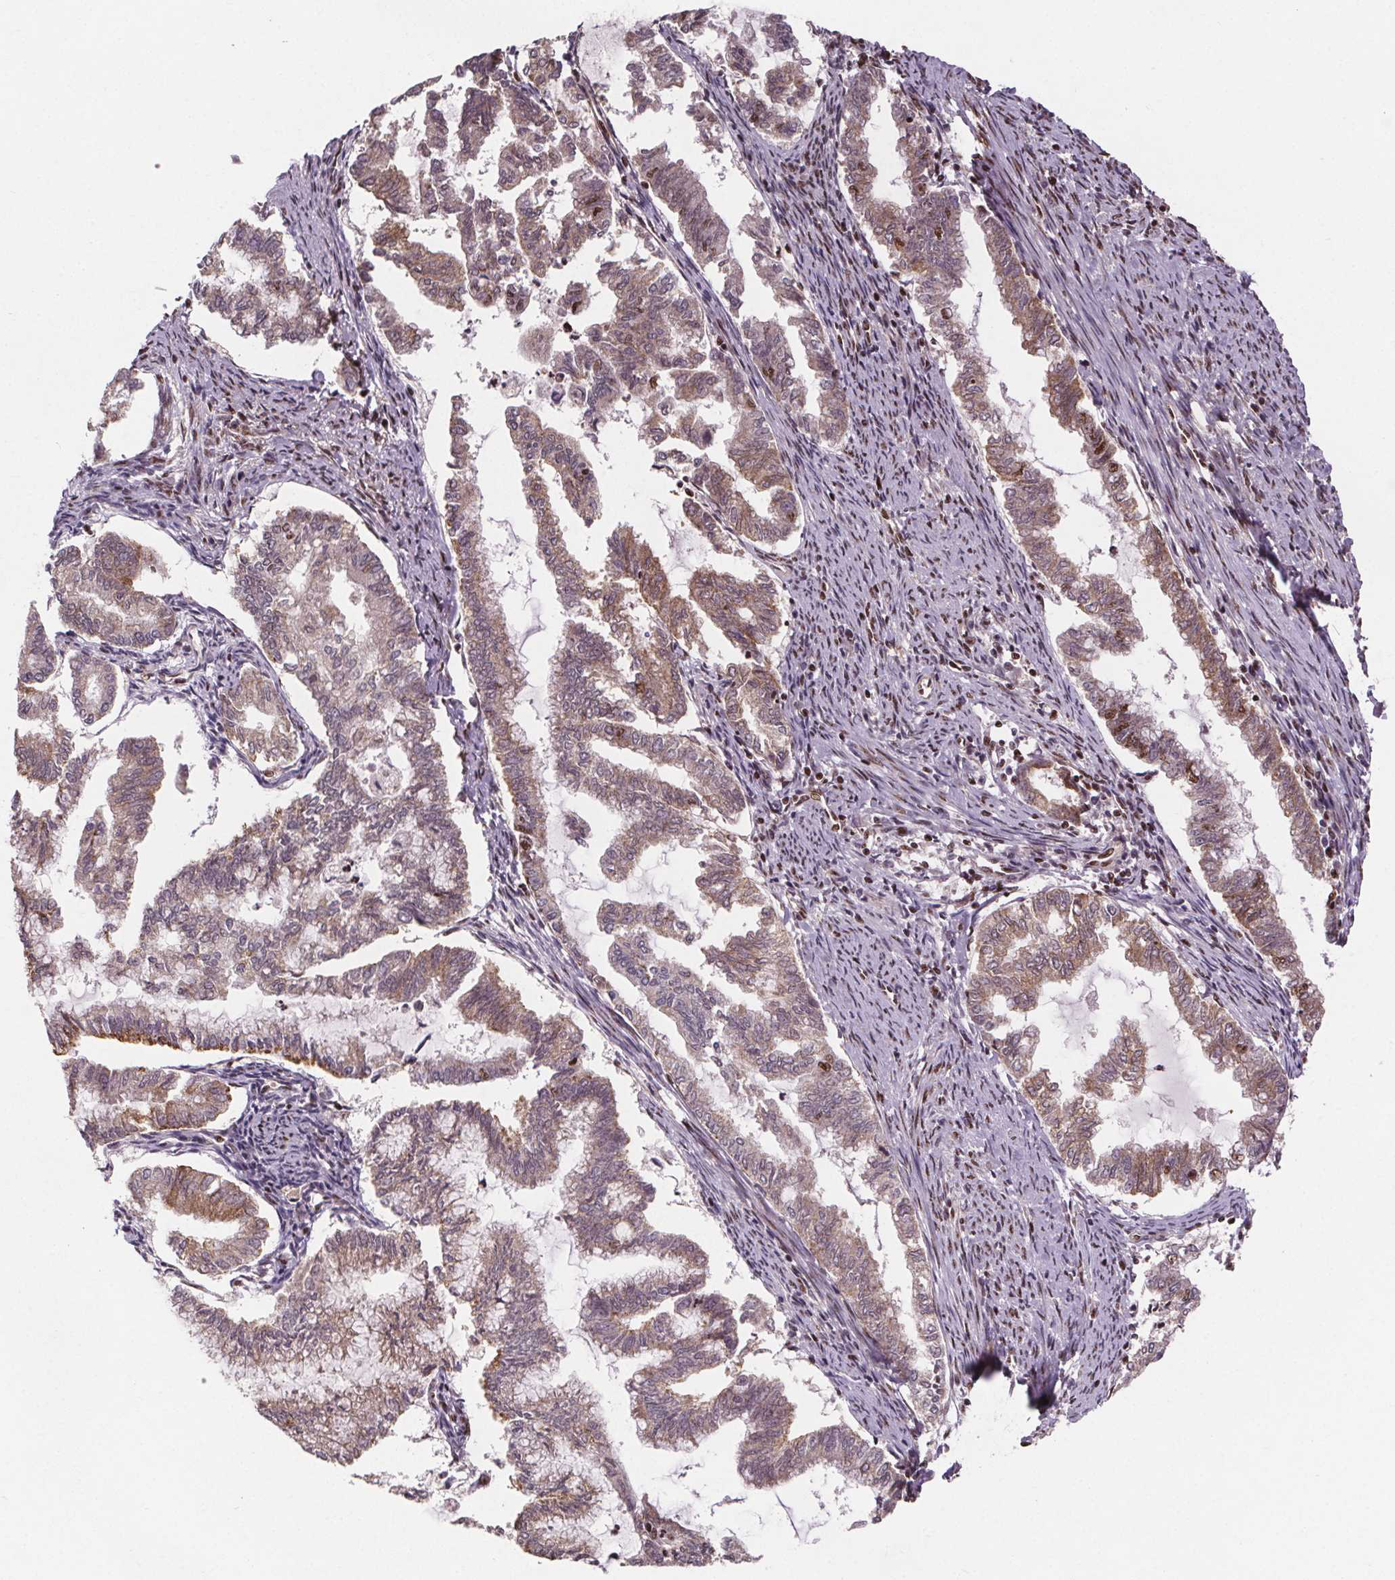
{"staining": {"intensity": "weak", "quantity": ">75%", "location": "cytoplasmic/membranous"}, "tissue": "endometrial cancer", "cell_type": "Tumor cells", "image_type": "cancer", "snomed": [{"axis": "morphology", "description": "Adenocarcinoma, NOS"}, {"axis": "topography", "description": "Endometrium"}], "caption": "IHC of endometrial adenocarcinoma reveals low levels of weak cytoplasmic/membranous expression in about >75% of tumor cells.", "gene": "JARID2", "patient": {"sex": "female", "age": 79}}